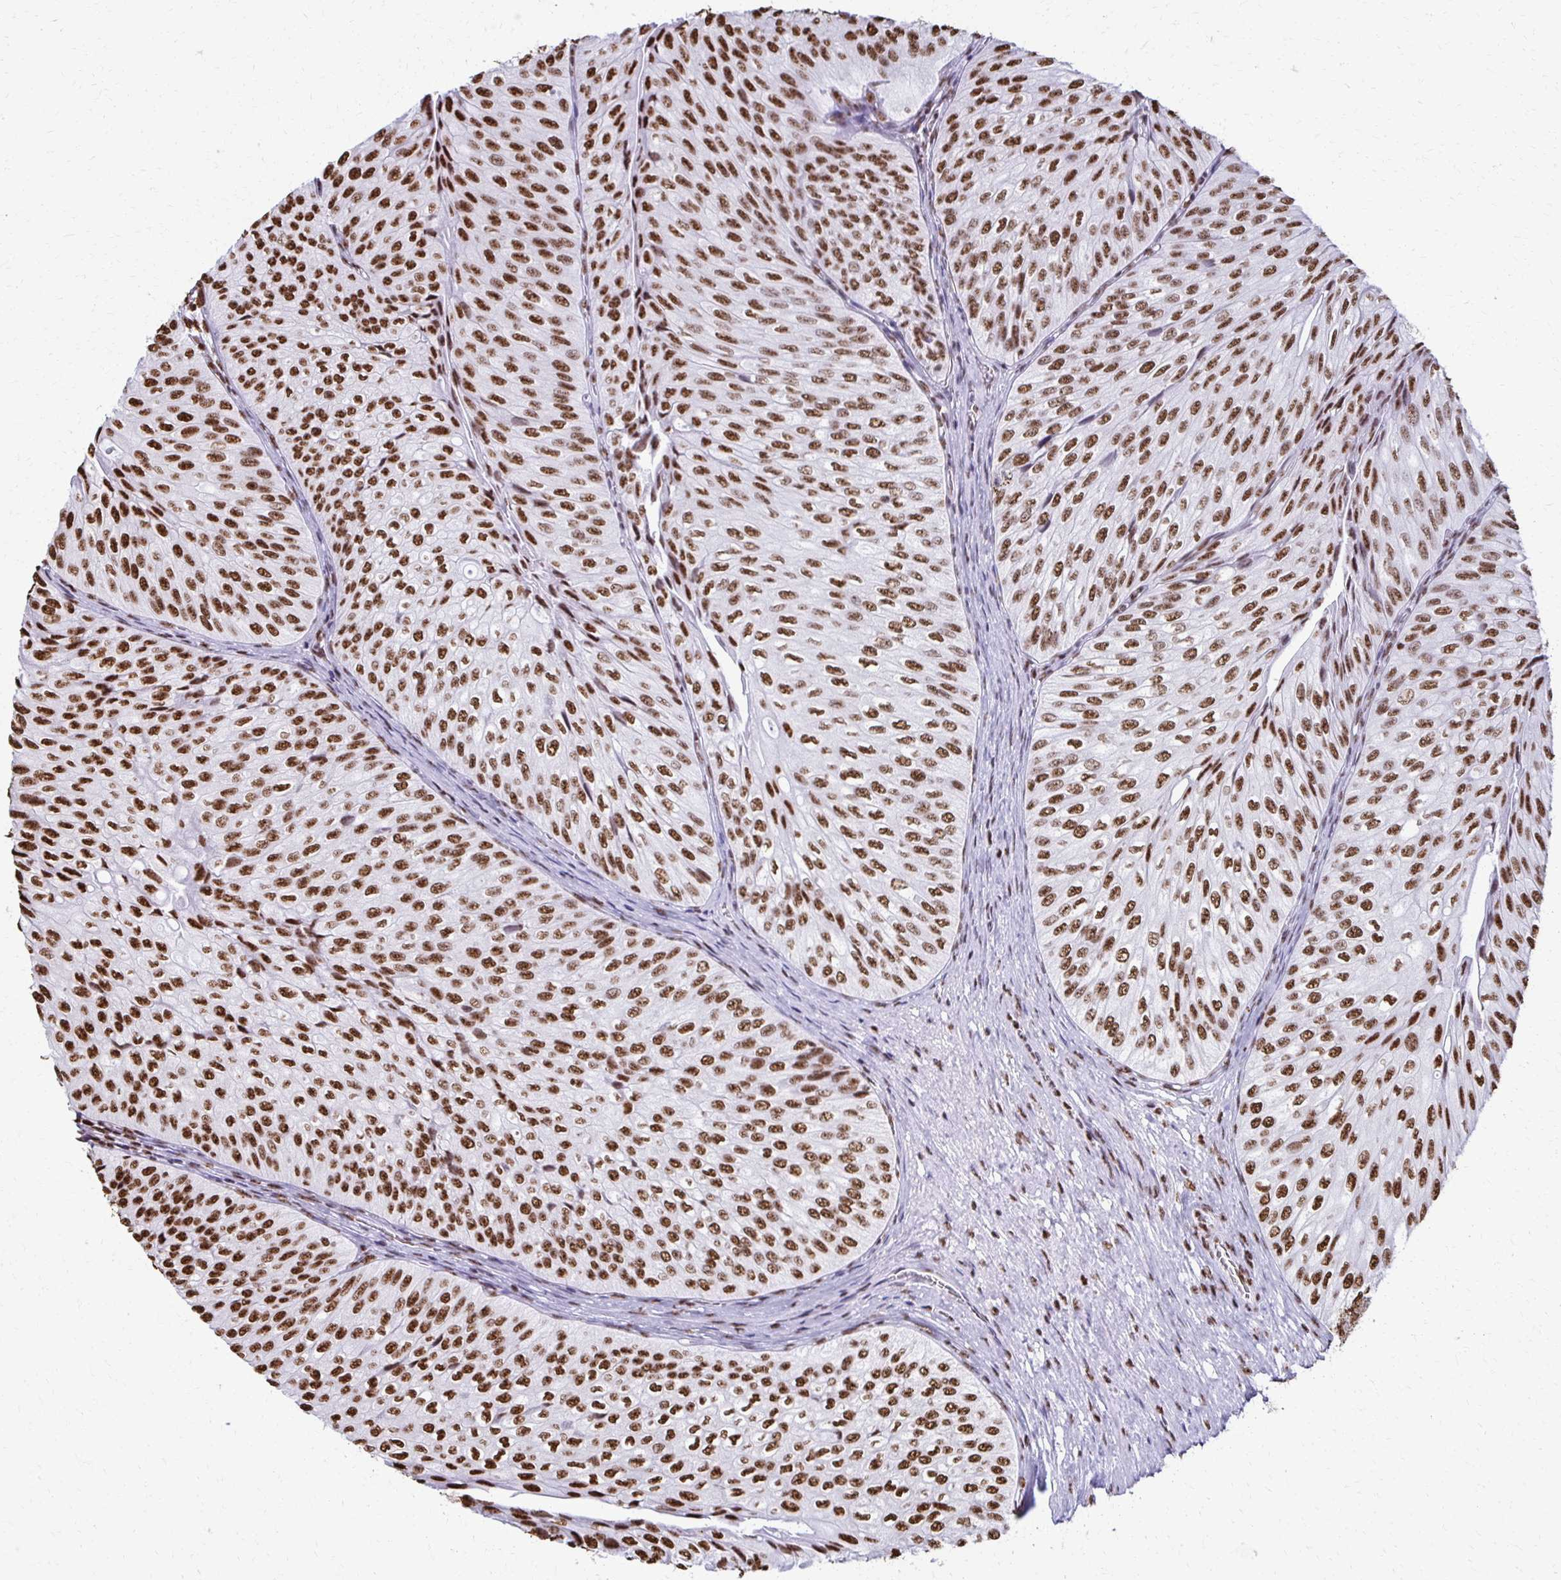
{"staining": {"intensity": "strong", "quantity": ">75%", "location": "nuclear"}, "tissue": "urothelial cancer", "cell_type": "Tumor cells", "image_type": "cancer", "snomed": [{"axis": "morphology", "description": "Urothelial carcinoma, NOS"}, {"axis": "topography", "description": "Urinary bladder"}], "caption": "Tumor cells show high levels of strong nuclear staining in about >75% of cells in human transitional cell carcinoma.", "gene": "NONO", "patient": {"sex": "male", "age": 62}}